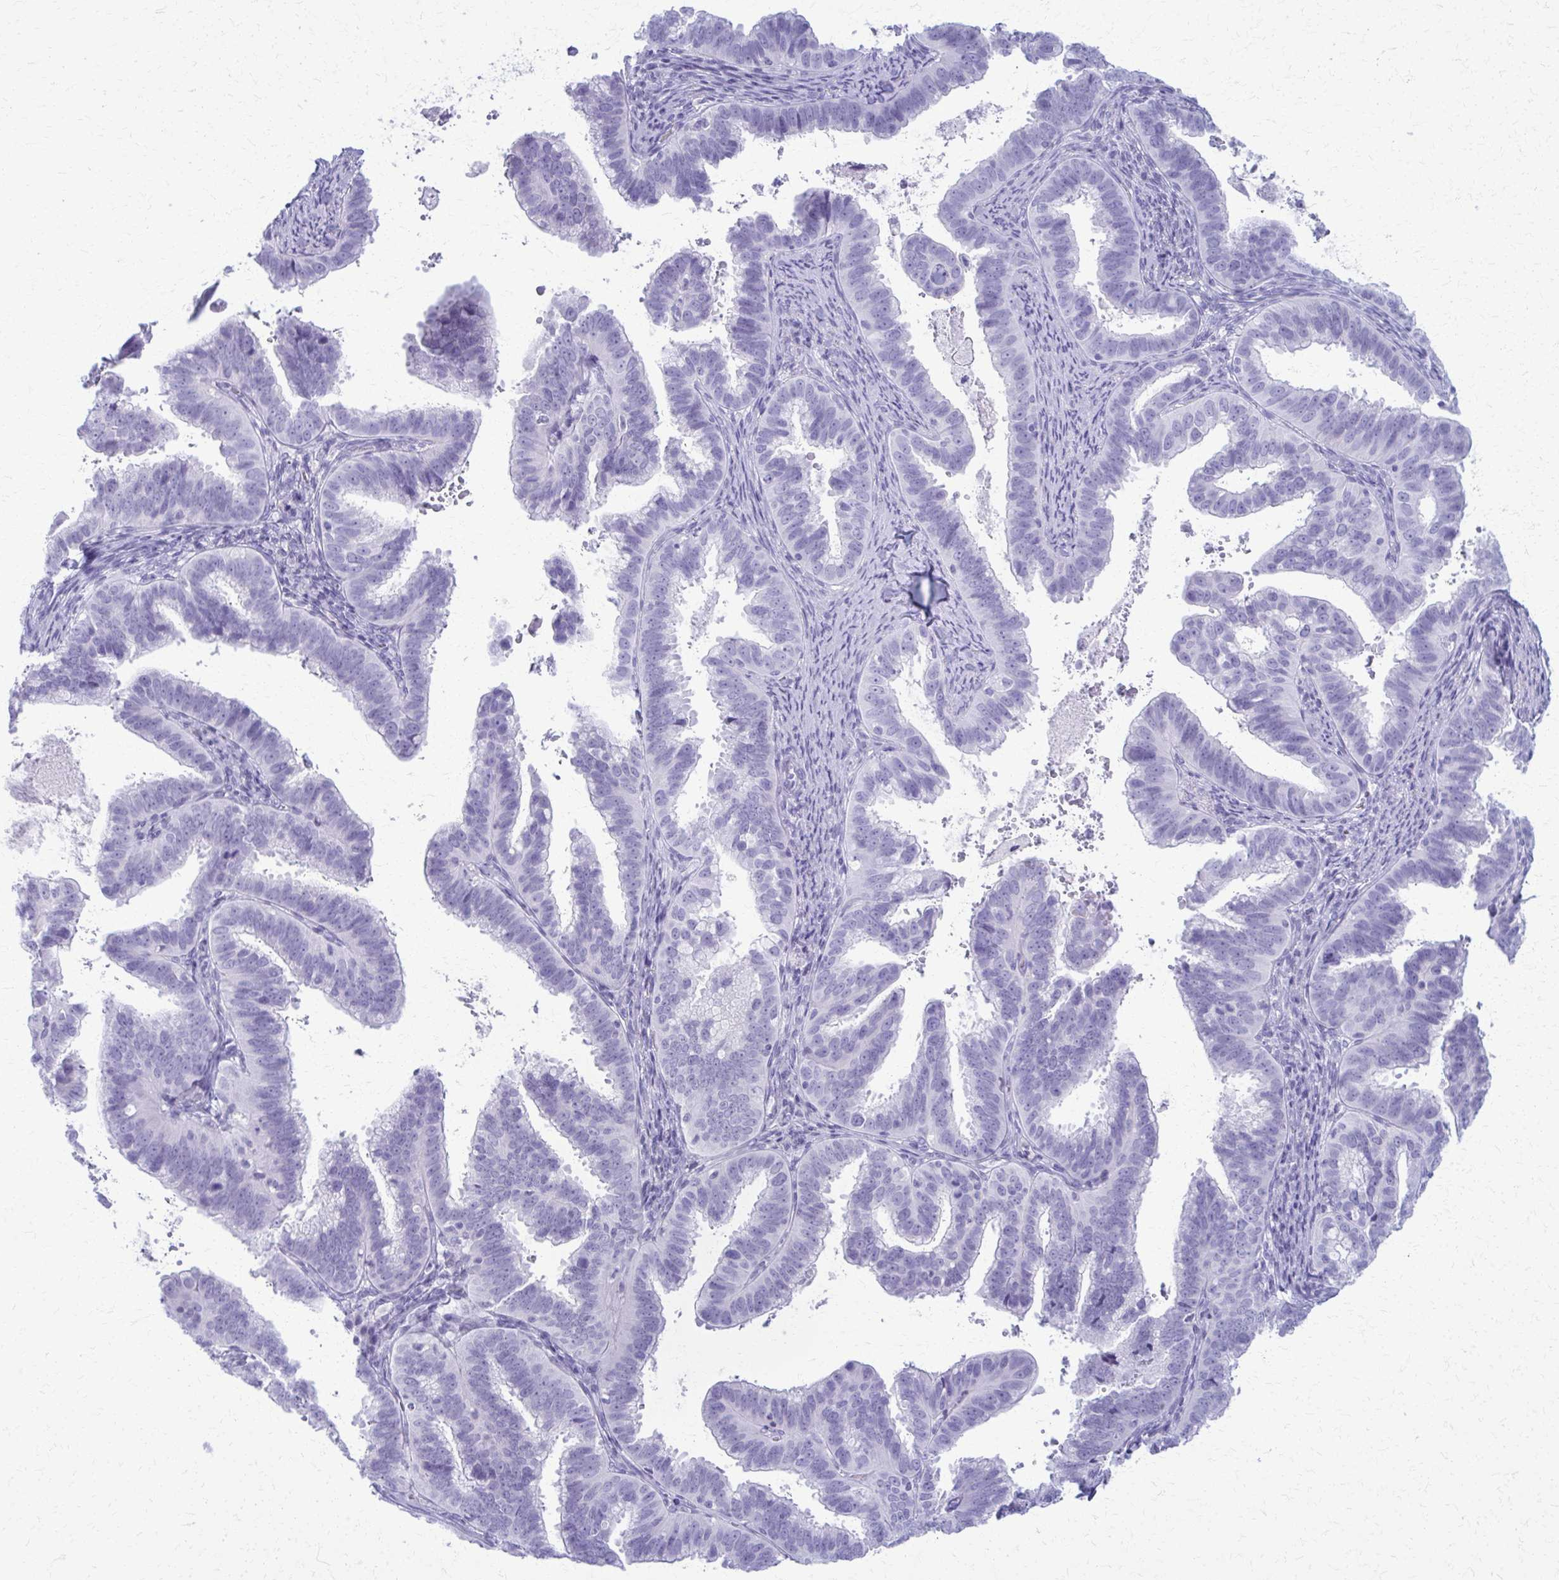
{"staining": {"intensity": "negative", "quantity": "none", "location": "none"}, "tissue": "cervical cancer", "cell_type": "Tumor cells", "image_type": "cancer", "snomed": [{"axis": "morphology", "description": "Adenocarcinoma, NOS"}, {"axis": "topography", "description": "Cervix"}], "caption": "Immunohistochemistry micrograph of neoplastic tissue: human cervical adenocarcinoma stained with DAB (3,3'-diaminobenzidine) shows no significant protein expression in tumor cells.", "gene": "ACSM2B", "patient": {"sex": "female", "age": 61}}